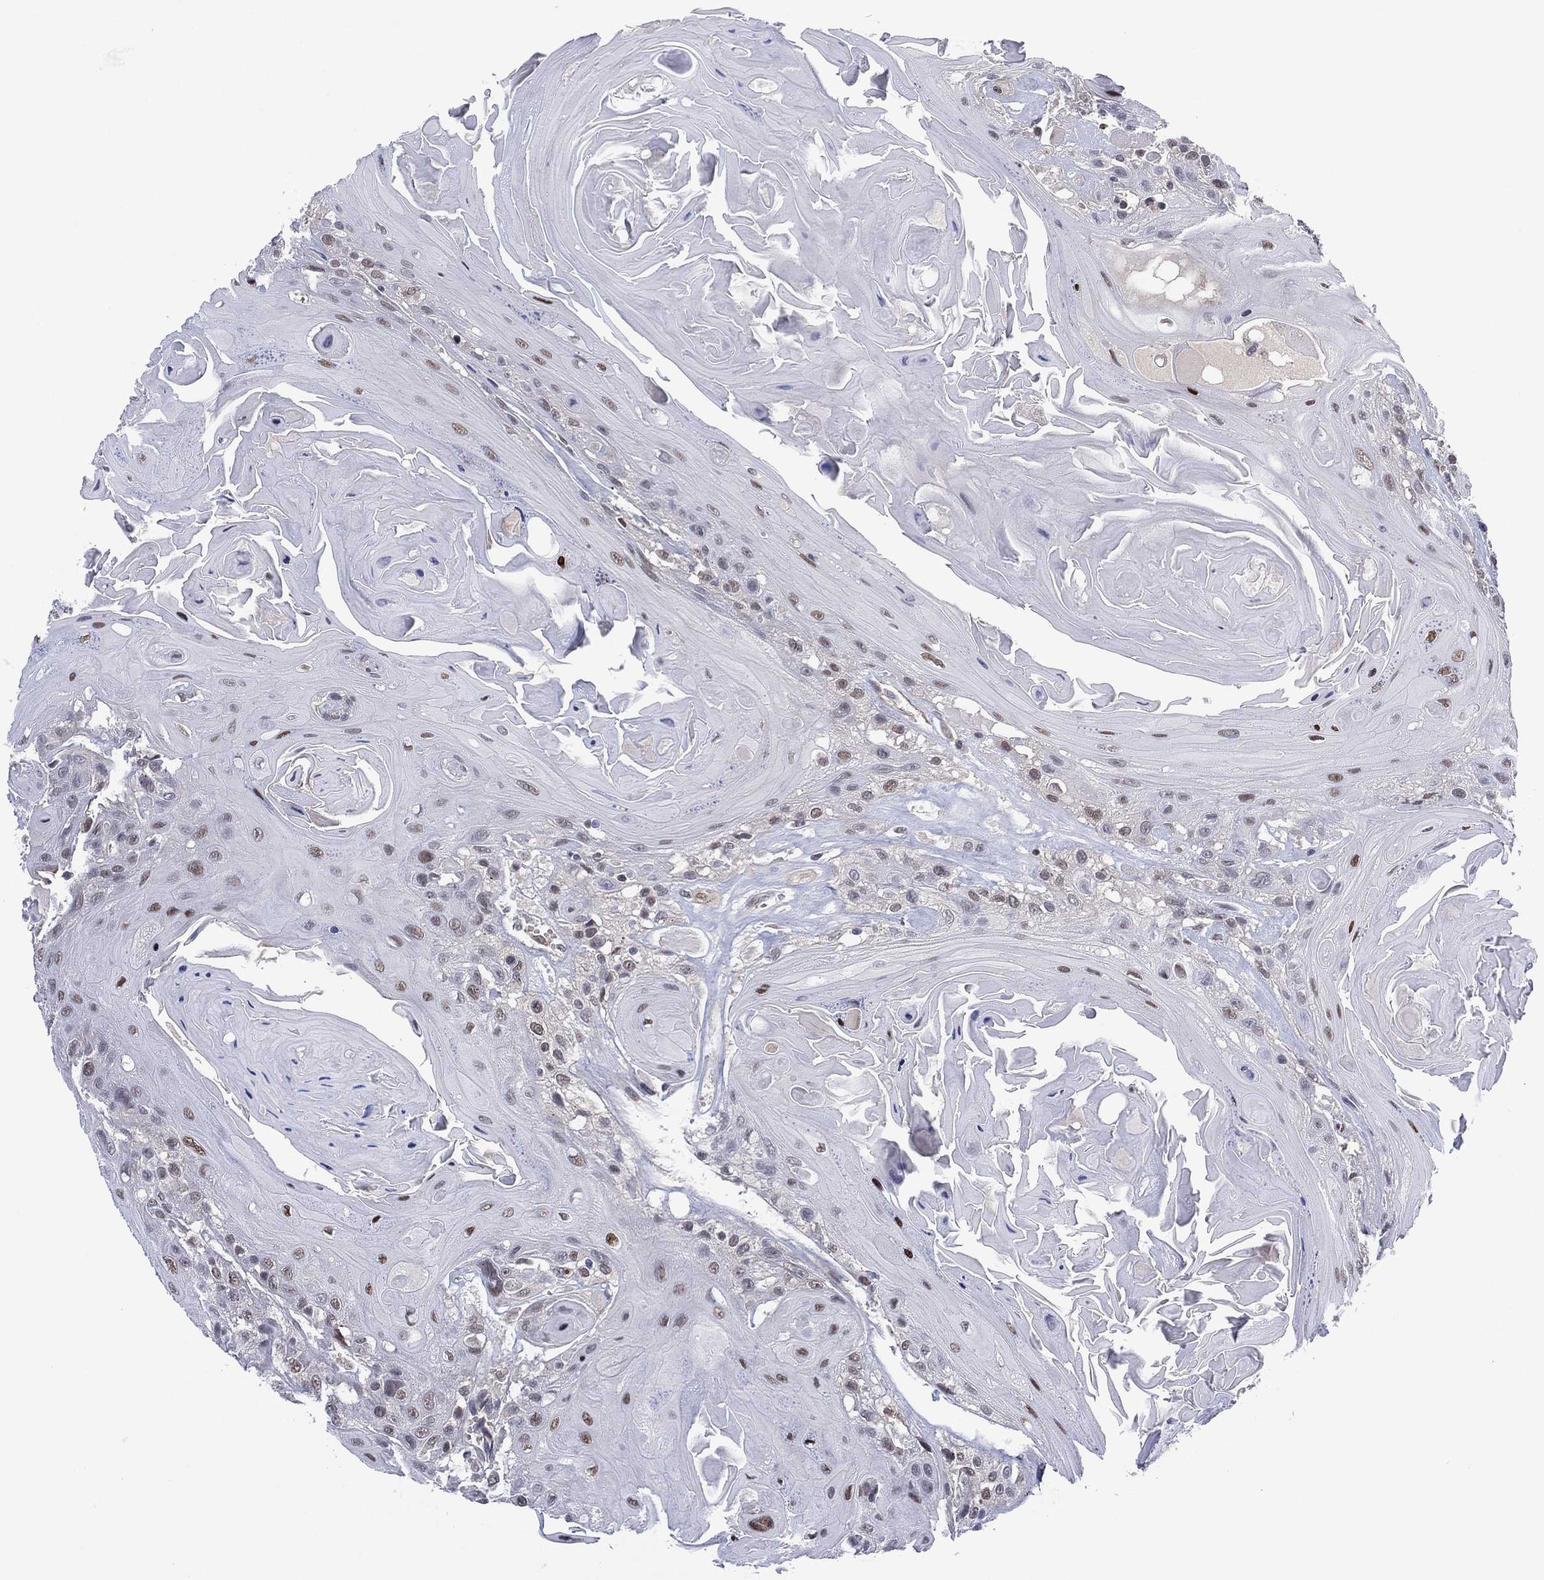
{"staining": {"intensity": "weak", "quantity": "<25%", "location": "nuclear"}, "tissue": "head and neck cancer", "cell_type": "Tumor cells", "image_type": "cancer", "snomed": [{"axis": "morphology", "description": "Squamous cell carcinoma, NOS"}, {"axis": "topography", "description": "Head-Neck"}], "caption": "IHC of squamous cell carcinoma (head and neck) demonstrates no positivity in tumor cells.", "gene": "GSE1", "patient": {"sex": "female", "age": 59}}